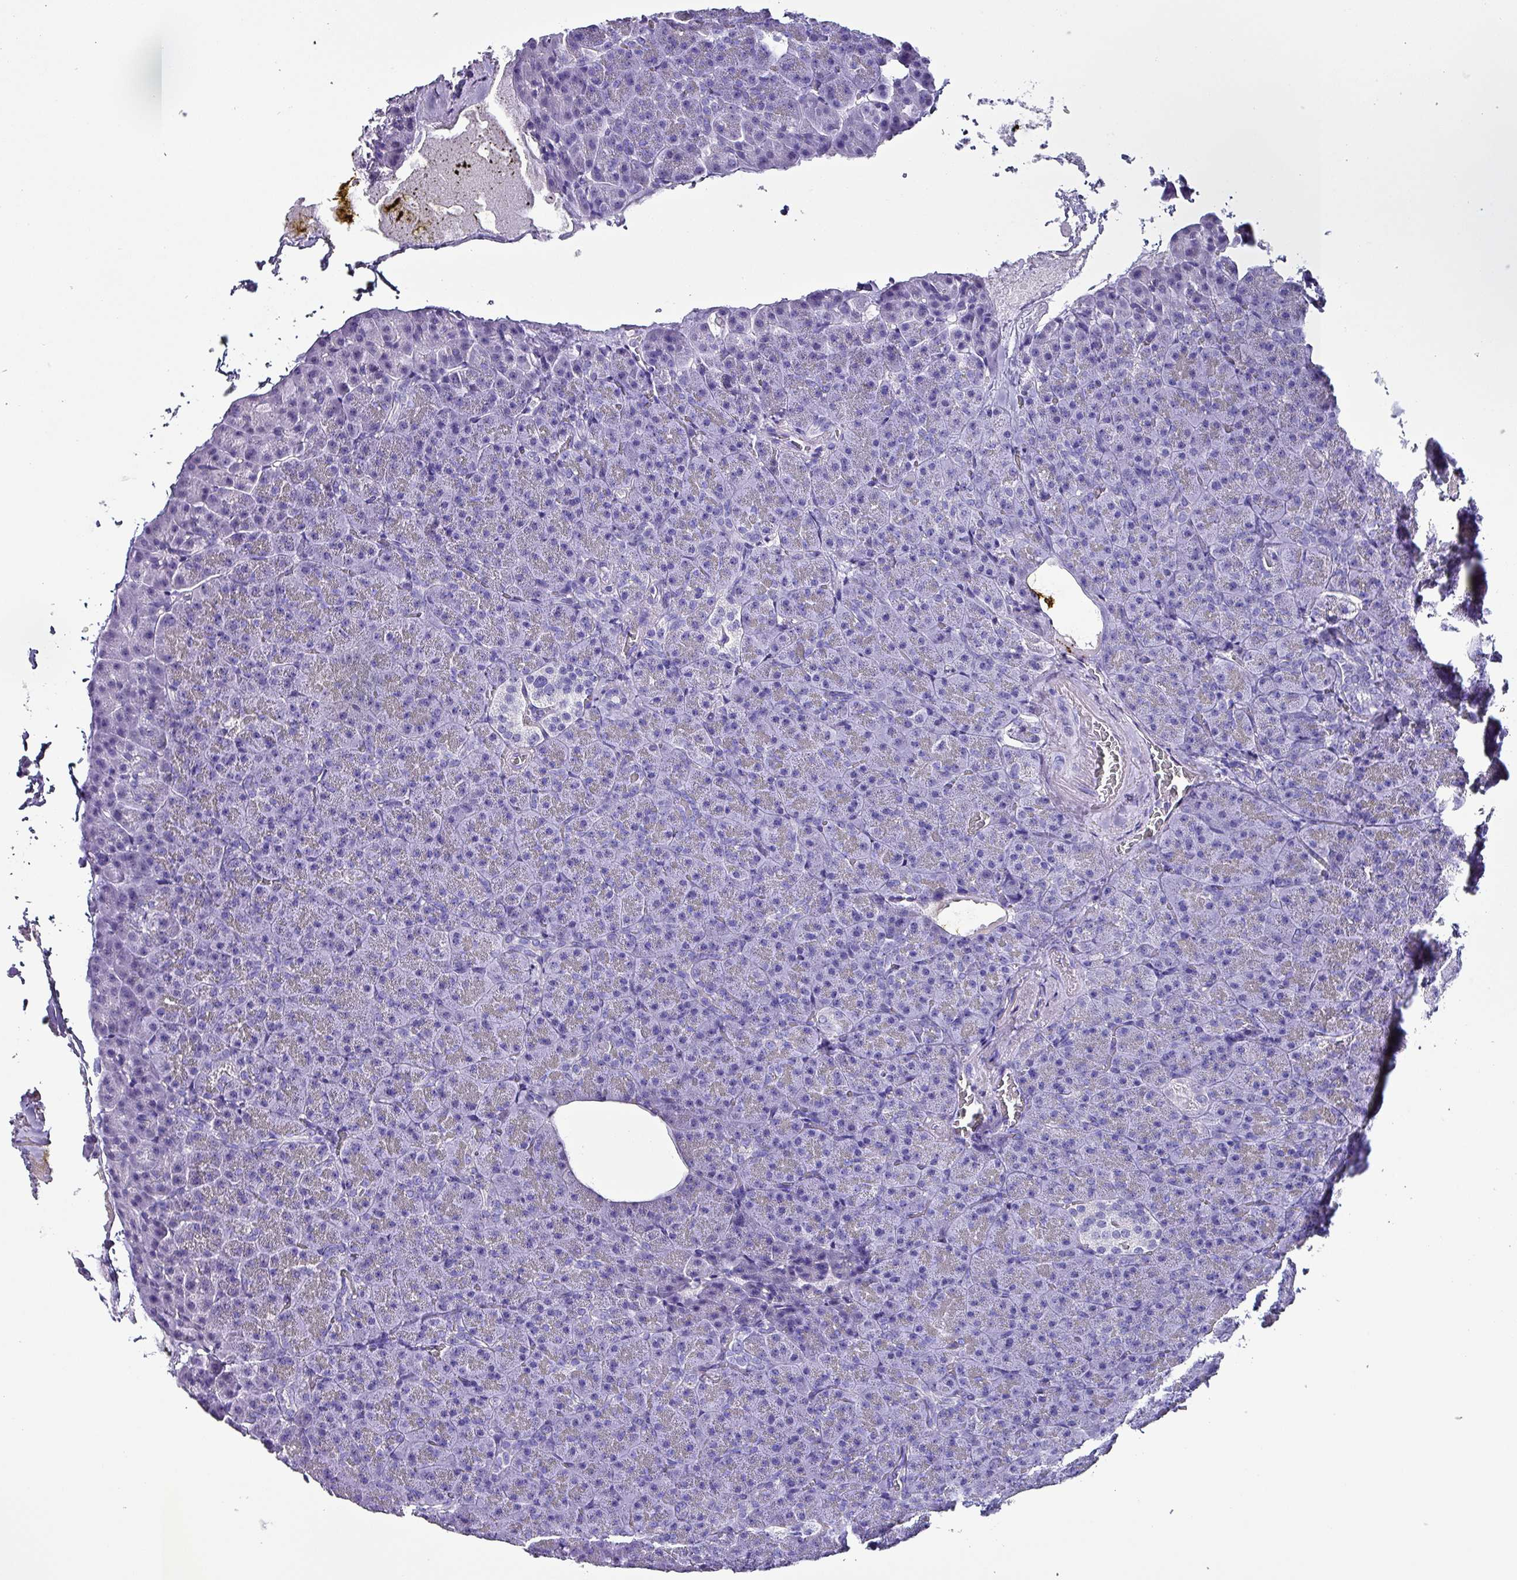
{"staining": {"intensity": "negative", "quantity": "none", "location": "none"}, "tissue": "pancreas", "cell_type": "Exocrine glandular cells", "image_type": "normal", "snomed": [{"axis": "morphology", "description": "Normal tissue, NOS"}, {"axis": "topography", "description": "Pancreas"}], "caption": "DAB (3,3'-diaminobenzidine) immunohistochemical staining of normal human pancreas displays no significant expression in exocrine glandular cells.", "gene": "KRT6A", "patient": {"sex": "female", "age": 74}}